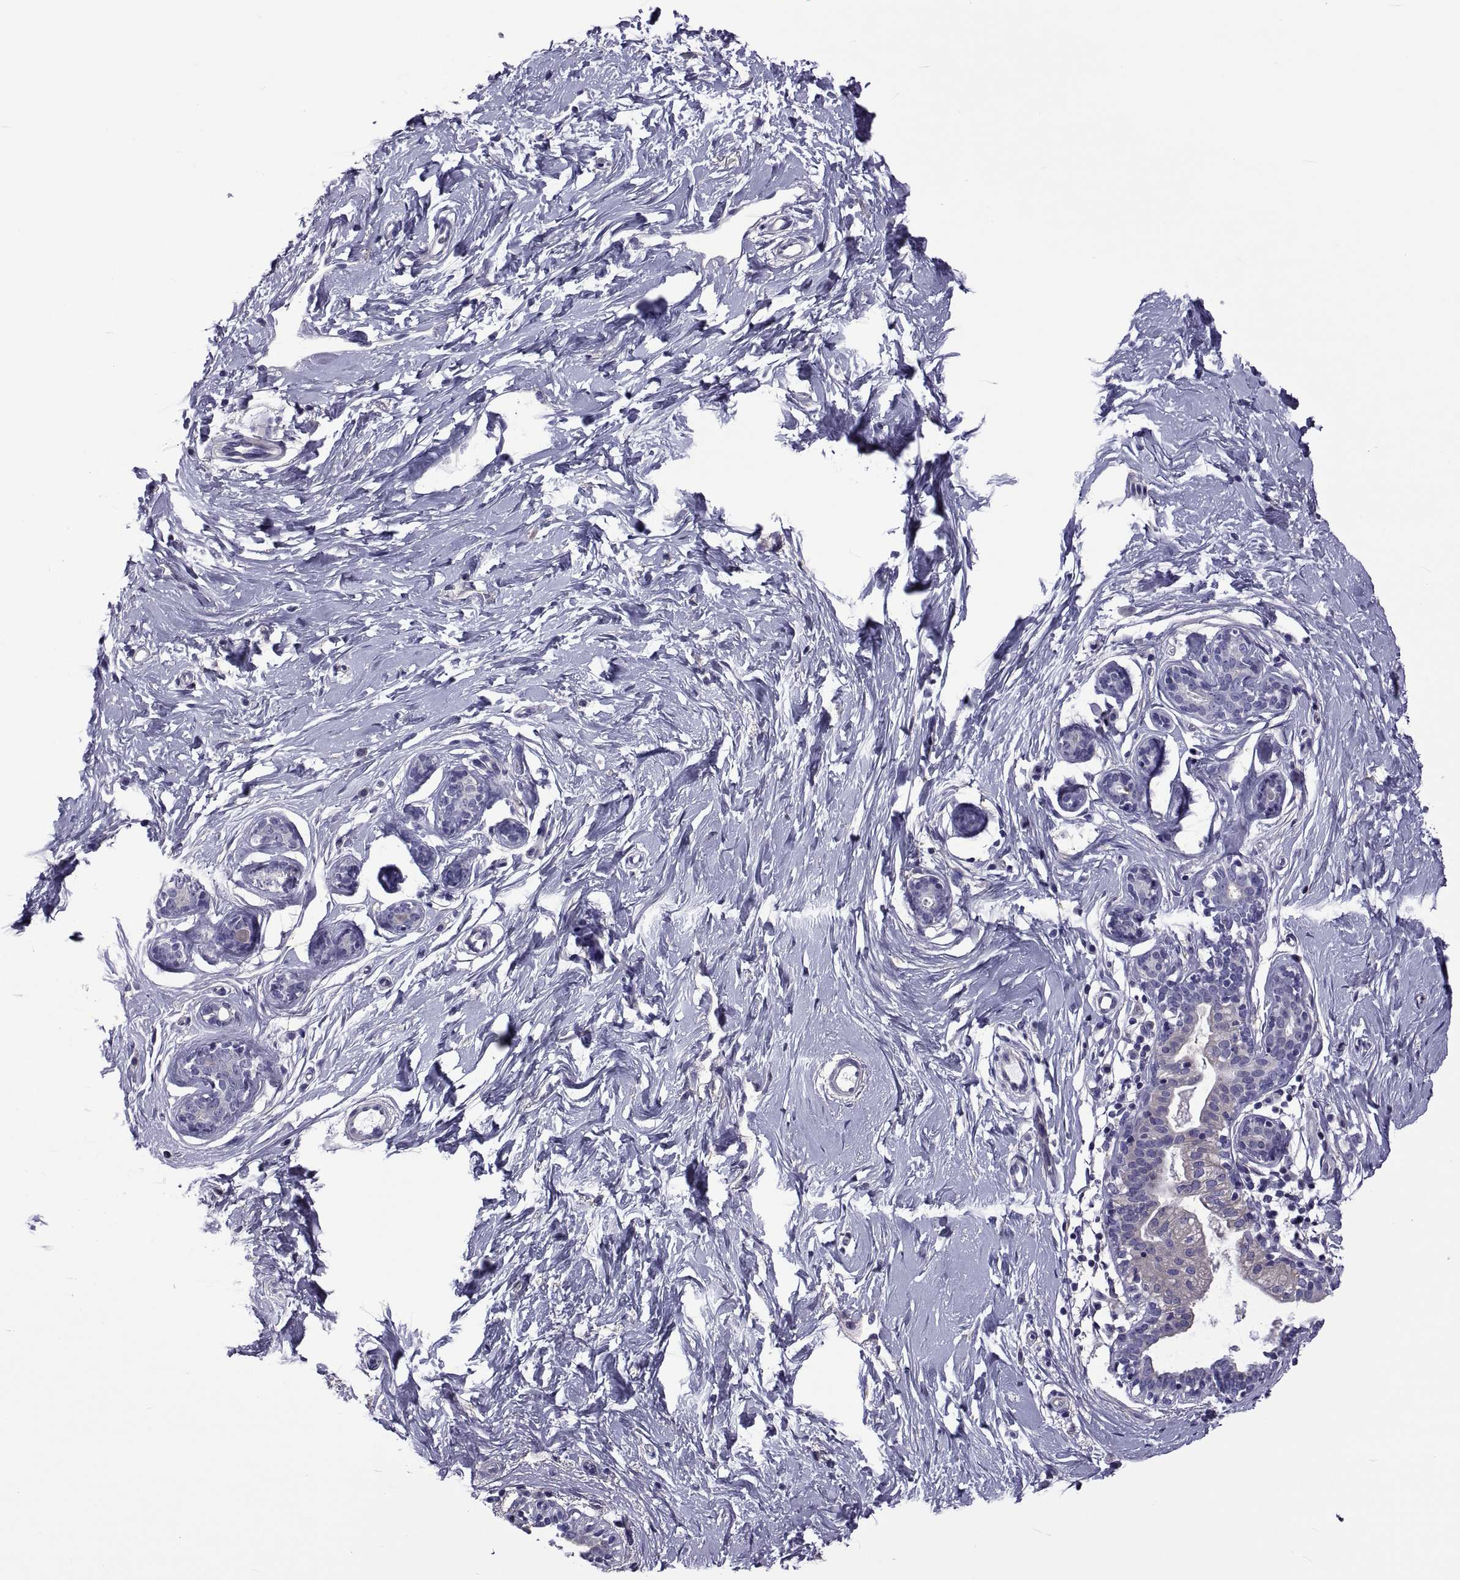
{"staining": {"intensity": "negative", "quantity": "none", "location": "none"}, "tissue": "breast", "cell_type": "Adipocytes", "image_type": "normal", "snomed": [{"axis": "morphology", "description": "Normal tissue, NOS"}, {"axis": "topography", "description": "Breast"}], "caption": "High magnification brightfield microscopy of benign breast stained with DAB (3,3'-diaminobenzidine) (brown) and counterstained with hematoxylin (blue): adipocytes show no significant positivity.", "gene": "TMC3", "patient": {"sex": "female", "age": 37}}